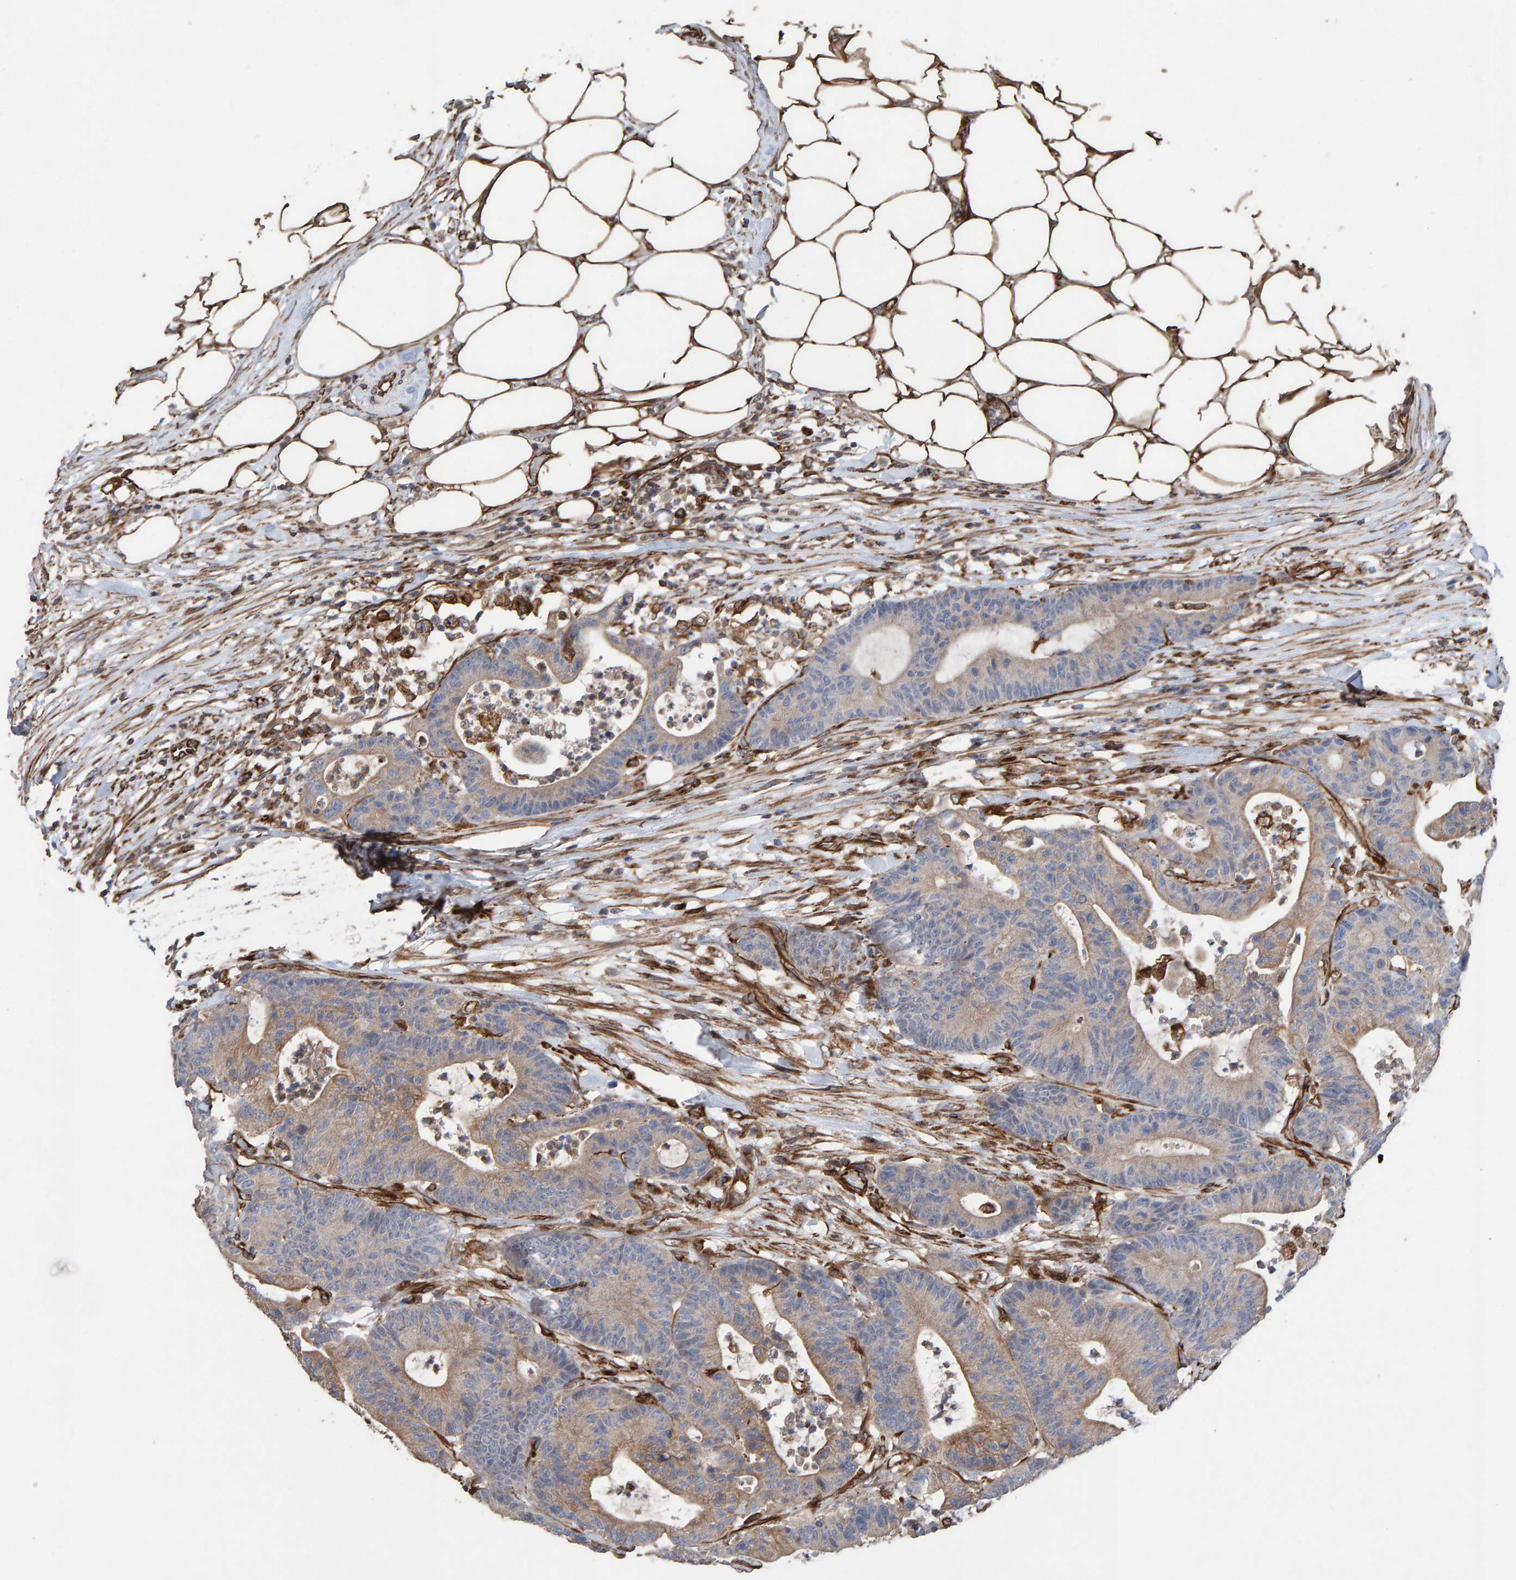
{"staining": {"intensity": "weak", "quantity": ">75%", "location": "cytoplasmic/membranous"}, "tissue": "colorectal cancer", "cell_type": "Tumor cells", "image_type": "cancer", "snomed": [{"axis": "morphology", "description": "Adenocarcinoma, NOS"}, {"axis": "topography", "description": "Colon"}], "caption": "Immunohistochemical staining of human colorectal adenocarcinoma displays low levels of weak cytoplasmic/membranous protein staining in about >75% of tumor cells.", "gene": "ZNF347", "patient": {"sex": "female", "age": 84}}